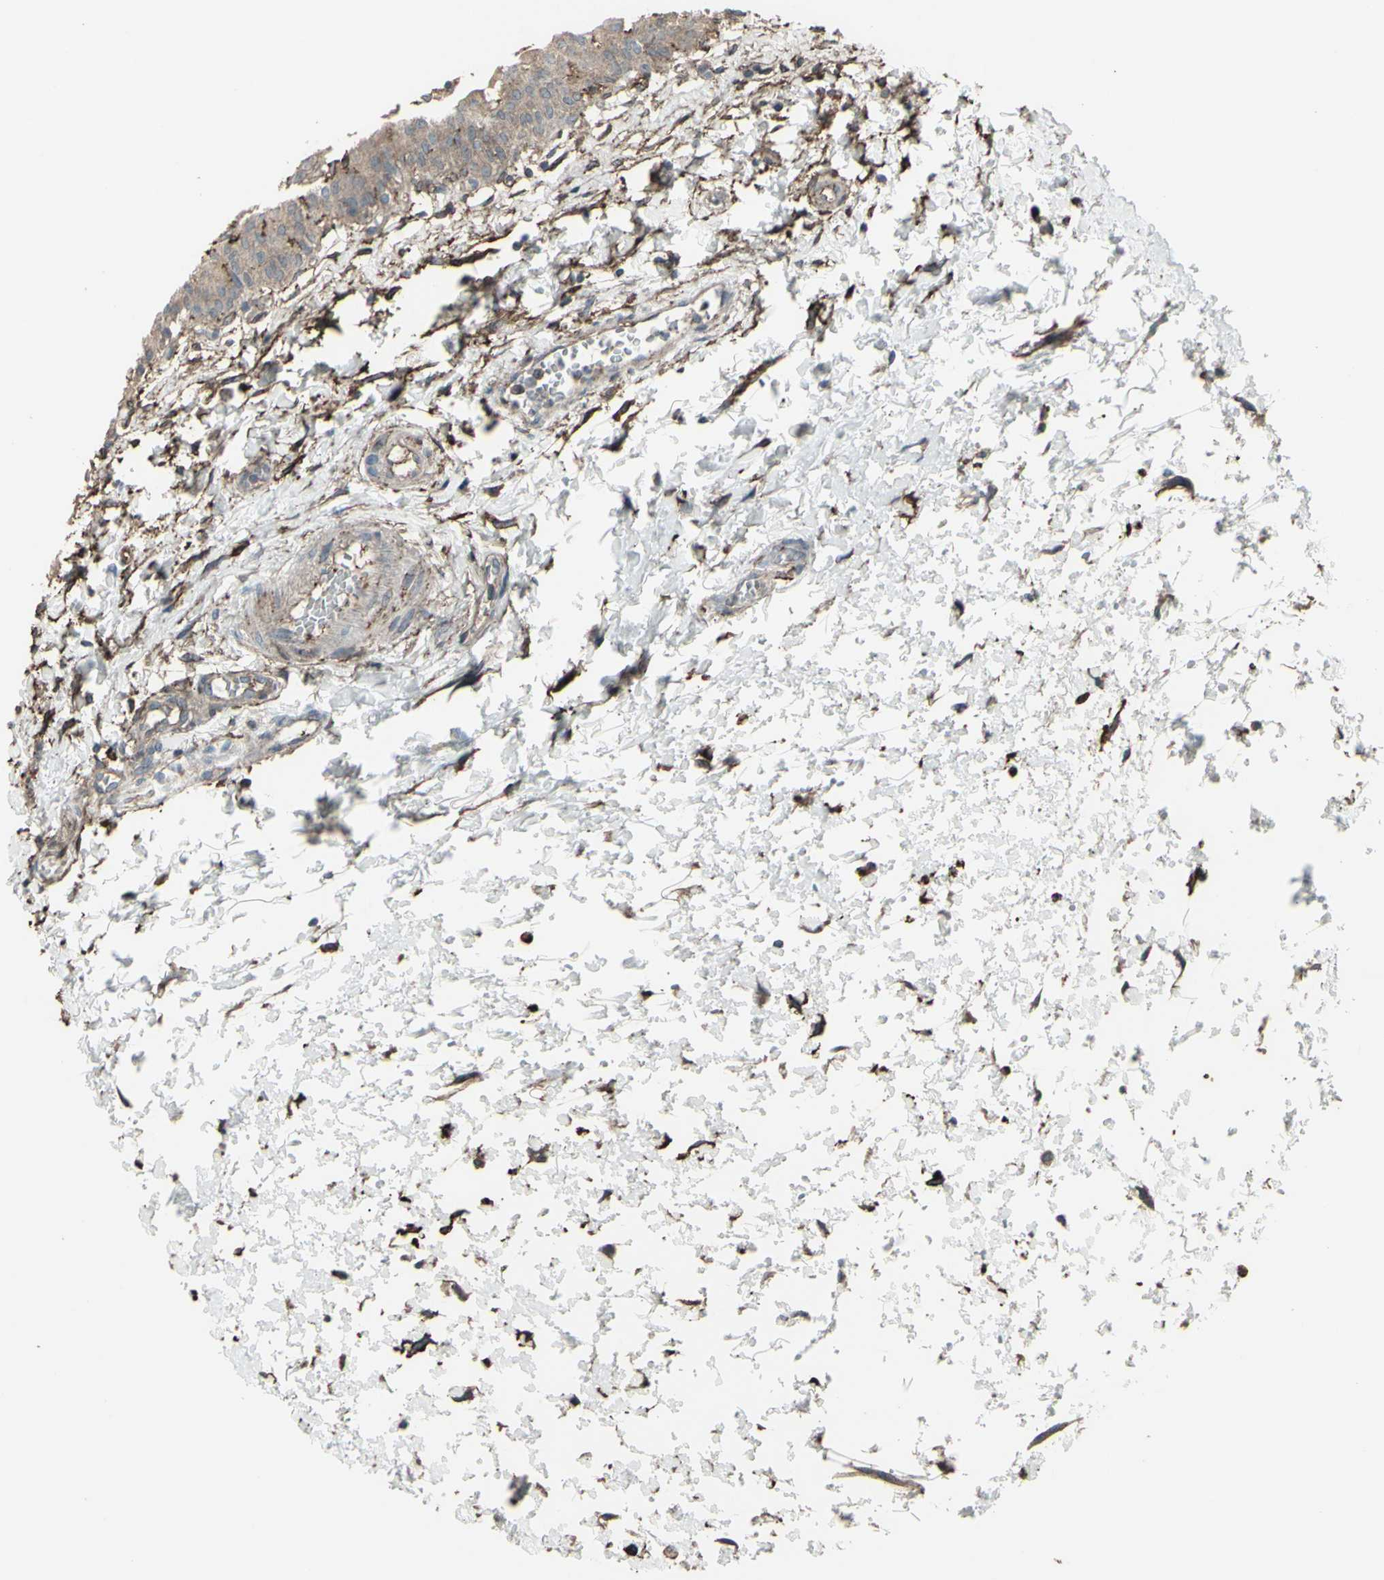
{"staining": {"intensity": "weak", "quantity": ">75%", "location": "cytoplasmic/membranous"}, "tissue": "urinary bladder", "cell_type": "Urothelial cells", "image_type": "normal", "snomed": [{"axis": "morphology", "description": "Normal tissue, NOS"}, {"axis": "topography", "description": "Urinary bladder"}], "caption": "An image showing weak cytoplasmic/membranous staining in about >75% of urothelial cells in normal urinary bladder, as visualized by brown immunohistochemical staining.", "gene": "SMO", "patient": {"sex": "male", "age": 55}}